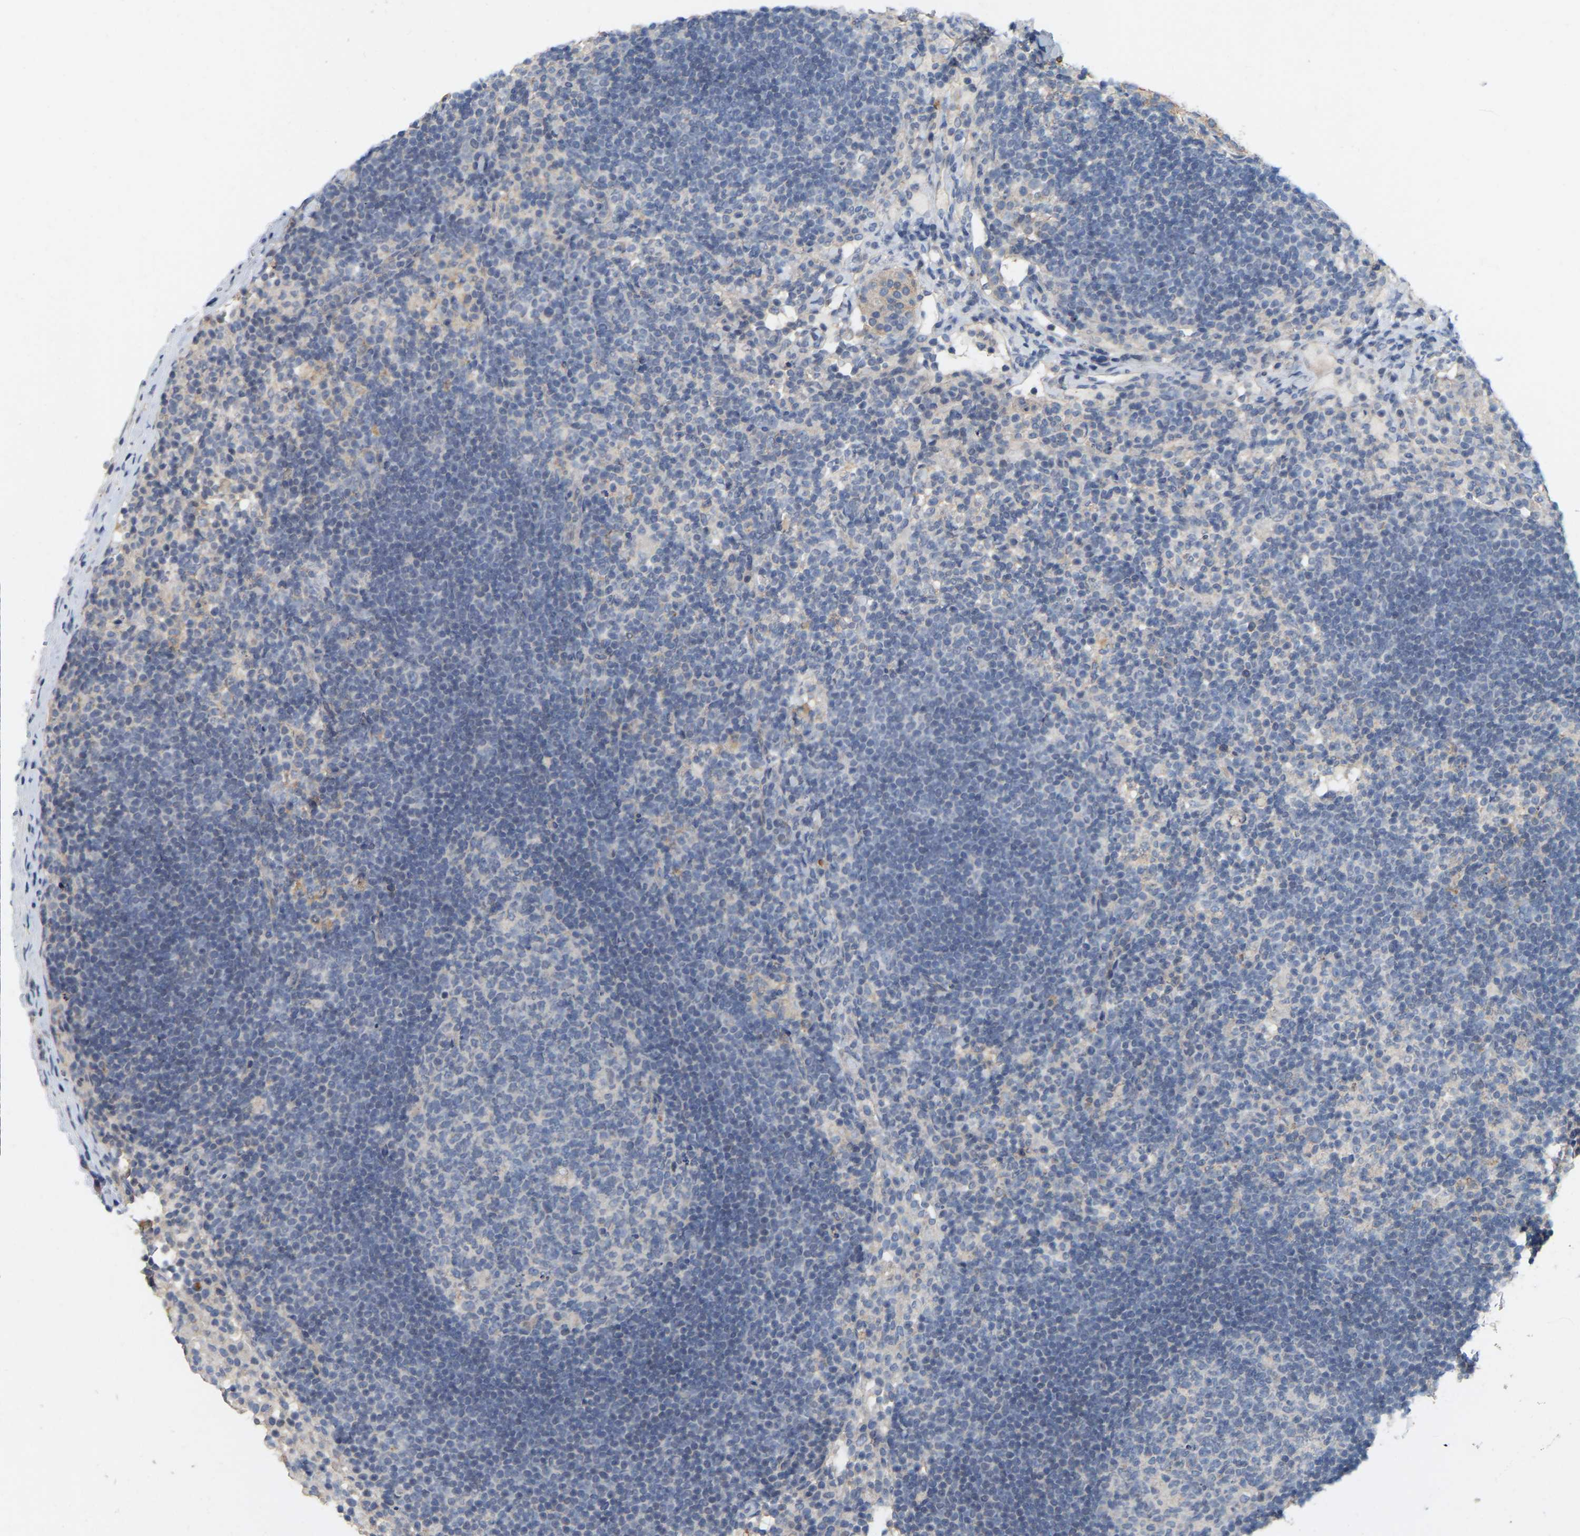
{"staining": {"intensity": "negative", "quantity": "none", "location": "none"}, "tissue": "lymph node", "cell_type": "Germinal center cells", "image_type": "normal", "snomed": [{"axis": "morphology", "description": "Normal tissue, NOS"}, {"axis": "morphology", "description": "Carcinoid, malignant, NOS"}, {"axis": "topography", "description": "Lymph node"}], "caption": "IHC image of unremarkable lymph node: lymph node stained with DAB displays no significant protein expression in germinal center cells.", "gene": "SSH1", "patient": {"sex": "male", "age": 47}}